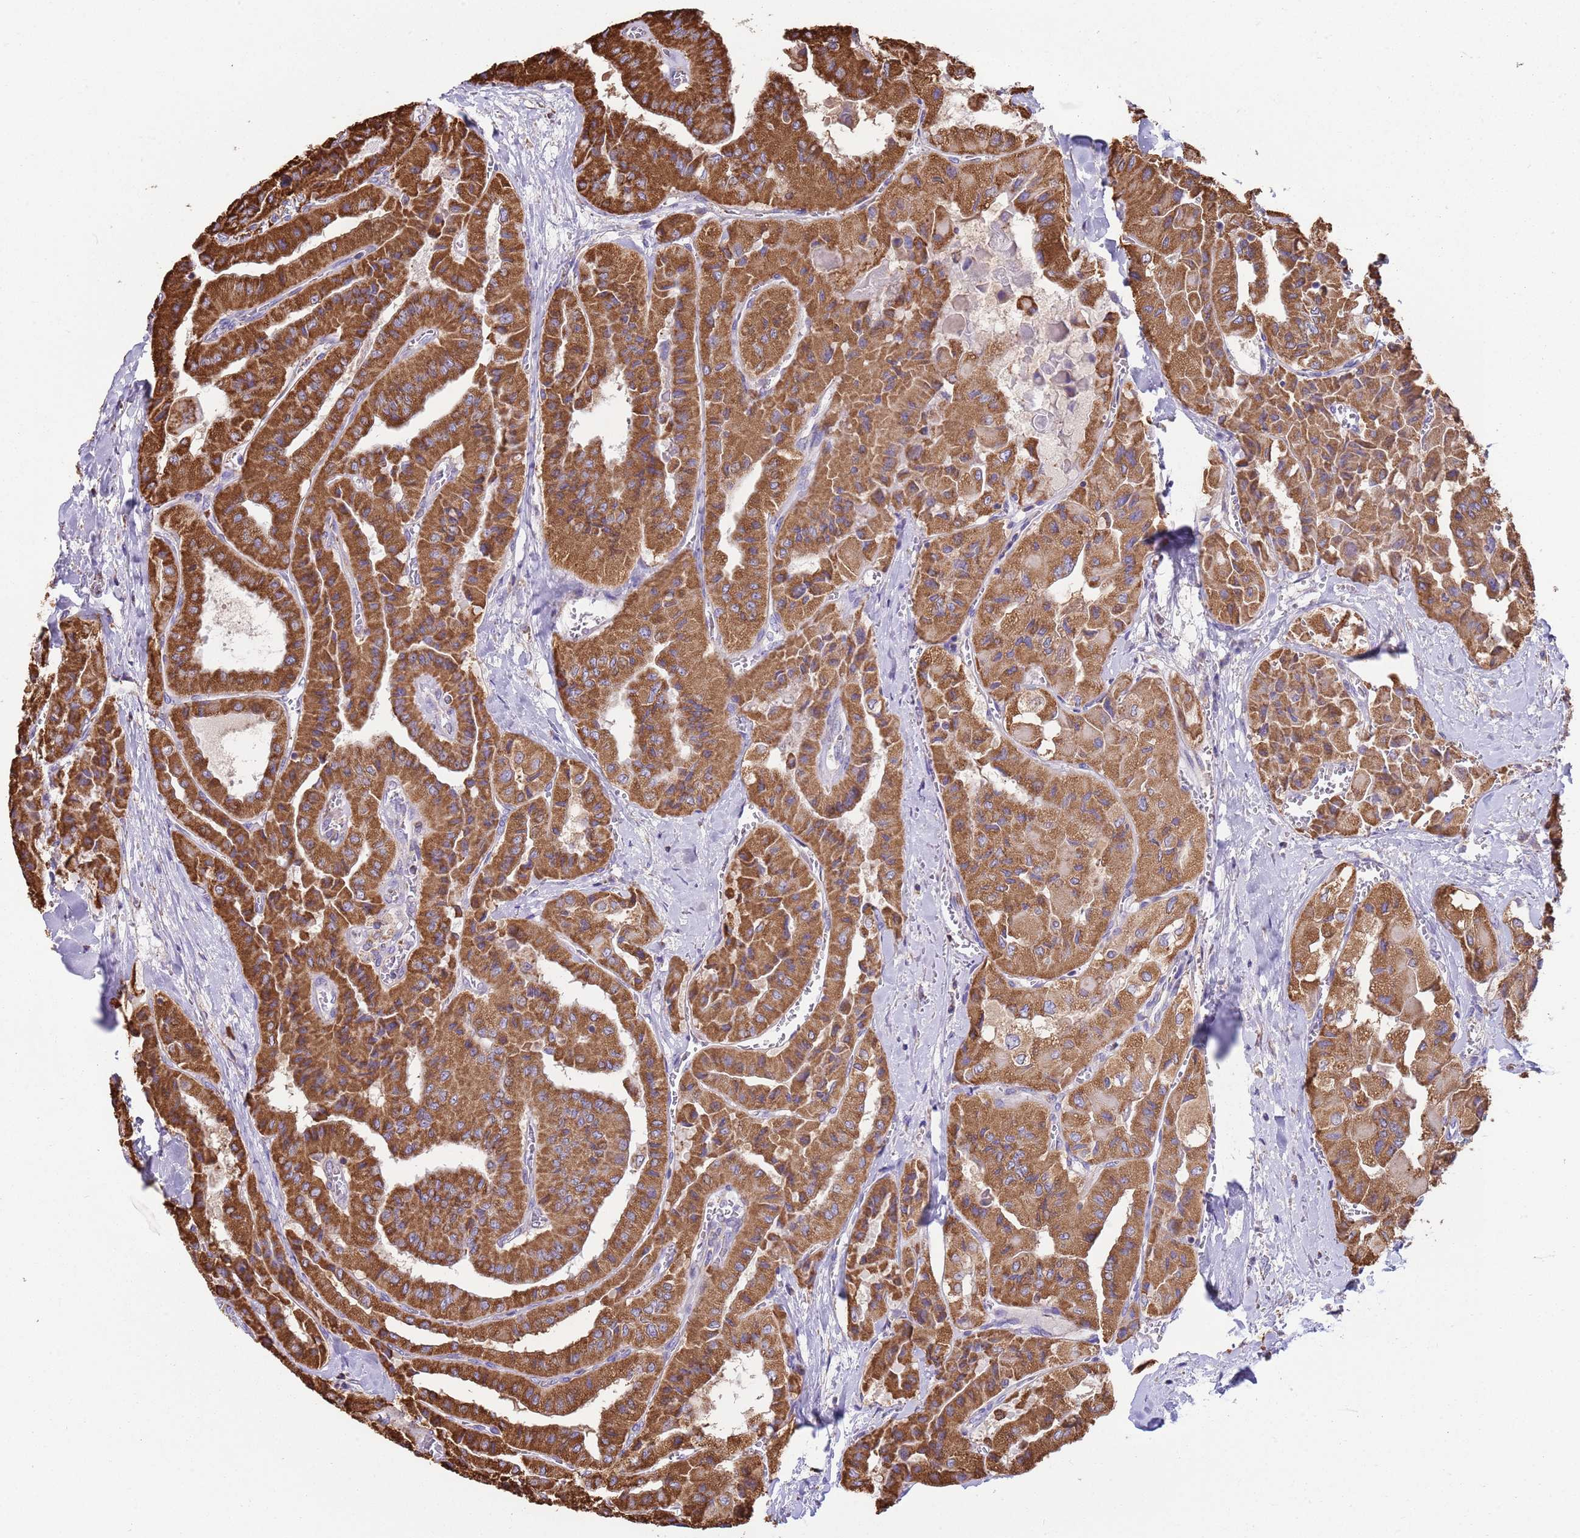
{"staining": {"intensity": "strong", "quantity": ">75%", "location": "cytoplasmic/membranous"}, "tissue": "thyroid cancer", "cell_type": "Tumor cells", "image_type": "cancer", "snomed": [{"axis": "morphology", "description": "Normal tissue, NOS"}, {"axis": "morphology", "description": "Papillary adenocarcinoma, NOS"}, {"axis": "topography", "description": "Thyroid gland"}], "caption": "Immunohistochemical staining of papillary adenocarcinoma (thyroid) demonstrates strong cytoplasmic/membranous protein staining in approximately >75% of tumor cells. (brown staining indicates protein expression, while blue staining denotes nuclei).", "gene": "TTLL1", "patient": {"sex": "female", "age": 59}}